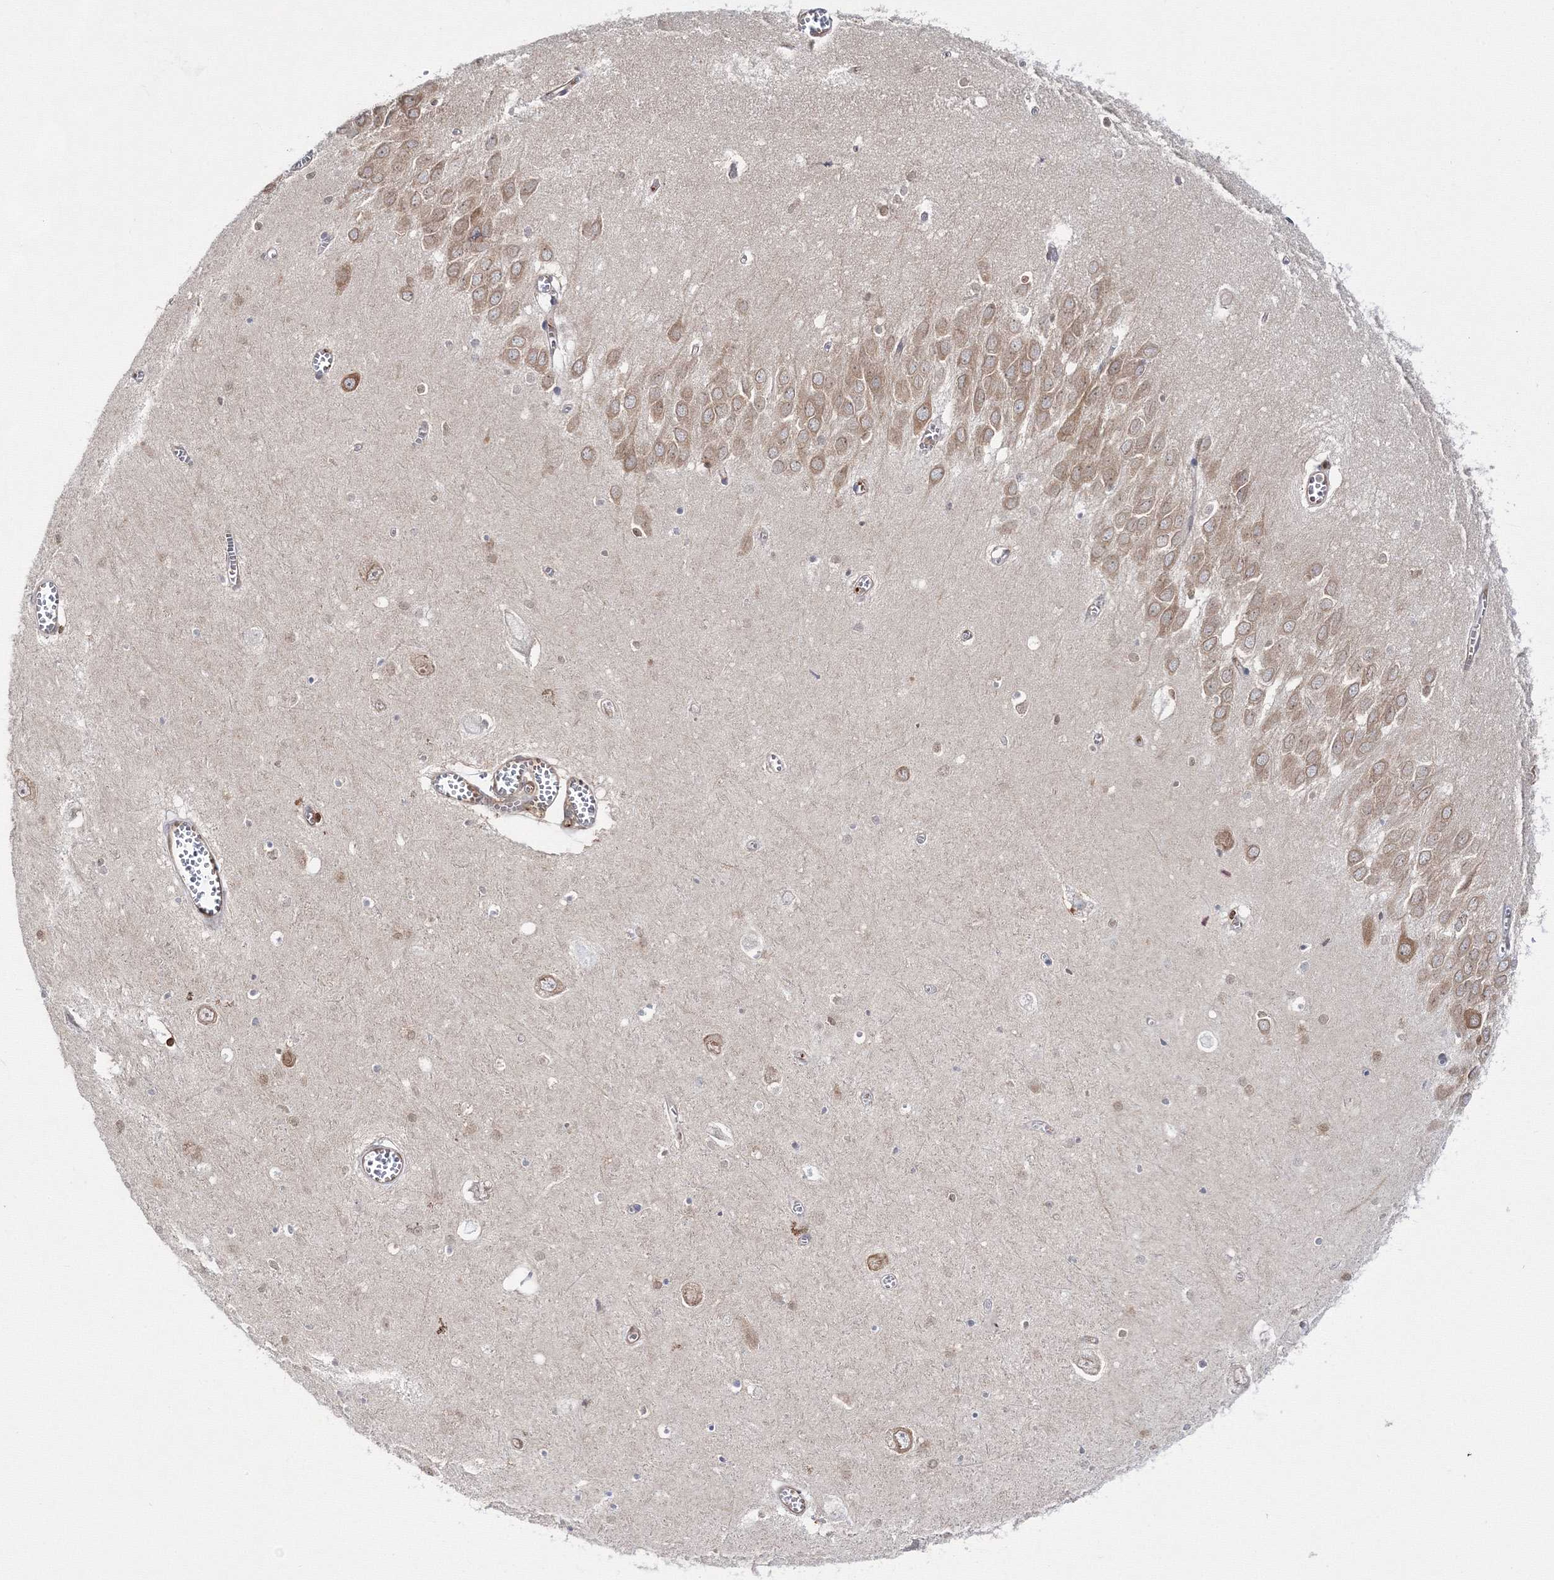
{"staining": {"intensity": "moderate", "quantity": "<25%", "location": "cytoplasmic/membranous"}, "tissue": "hippocampus", "cell_type": "Glial cells", "image_type": "normal", "snomed": [{"axis": "morphology", "description": "Normal tissue, NOS"}, {"axis": "topography", "description": "Hippocampus"}], "caption": "Hippocampus stained with immunohistochemistry demonstrates moderate cytoplasmic/membranous positivity in approximately <25% of glial cells.", "gene": "HARS1", "patient": {"sex": "male", "age": 70}}